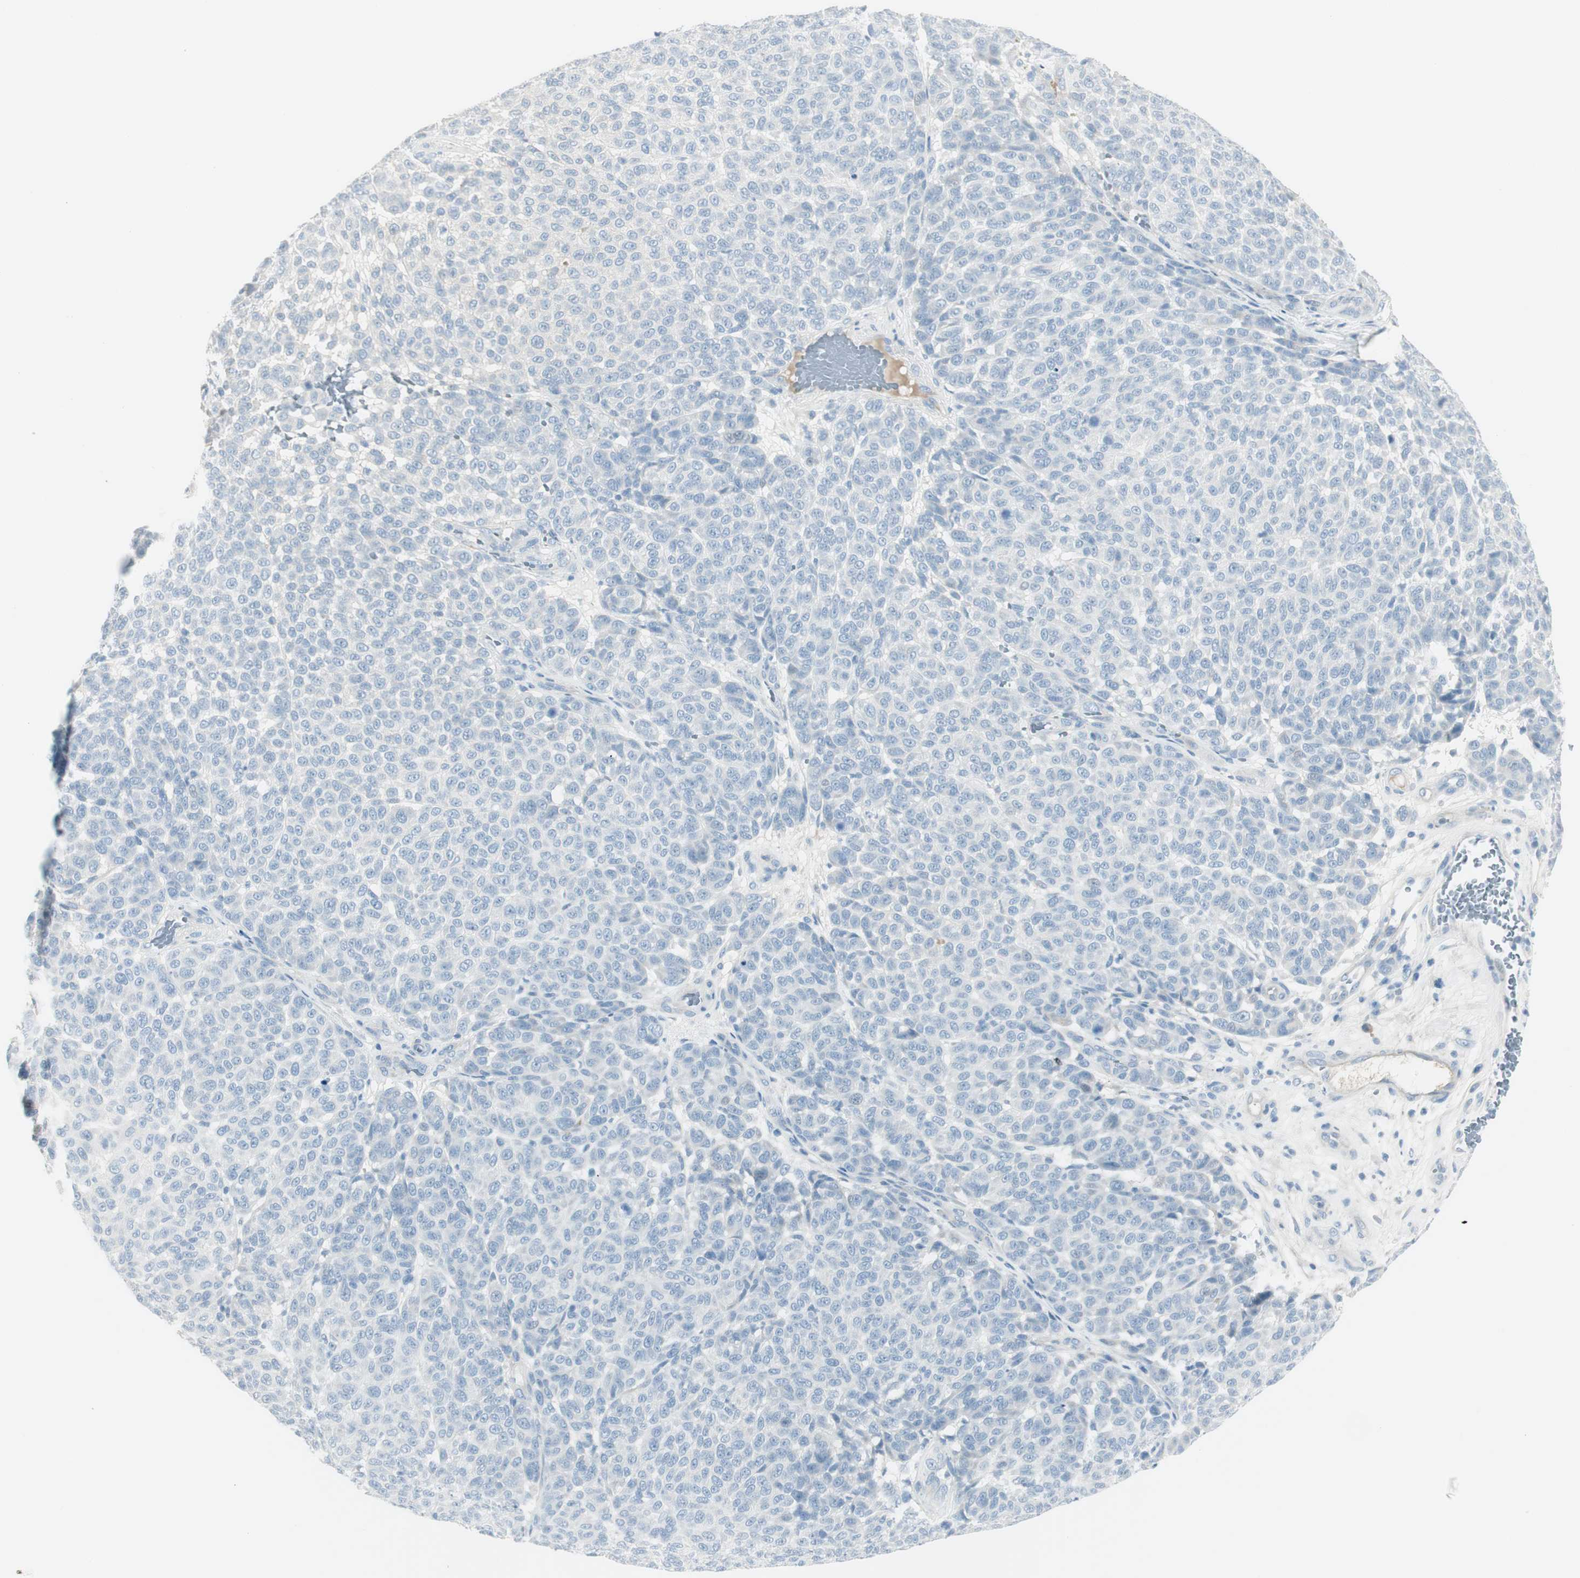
{"staining": {"intensity": "negative", "quantity": "none", "location": "none"}, "tissue": "melanoma", "cell_type": "Tumor cells", "image_type": "cancer", "snomed": [{"axis": "morphology", "description": "Malignant melanoma, NOS"}, {"axis": "topography", "description": "Skin"}], "caption": "Tumor cells are negative for protein expression in human melanoma. Nuclei are stained in blue.", "gene": "CACNA2D1", "patient": {"sex": "male", "age": 59}}